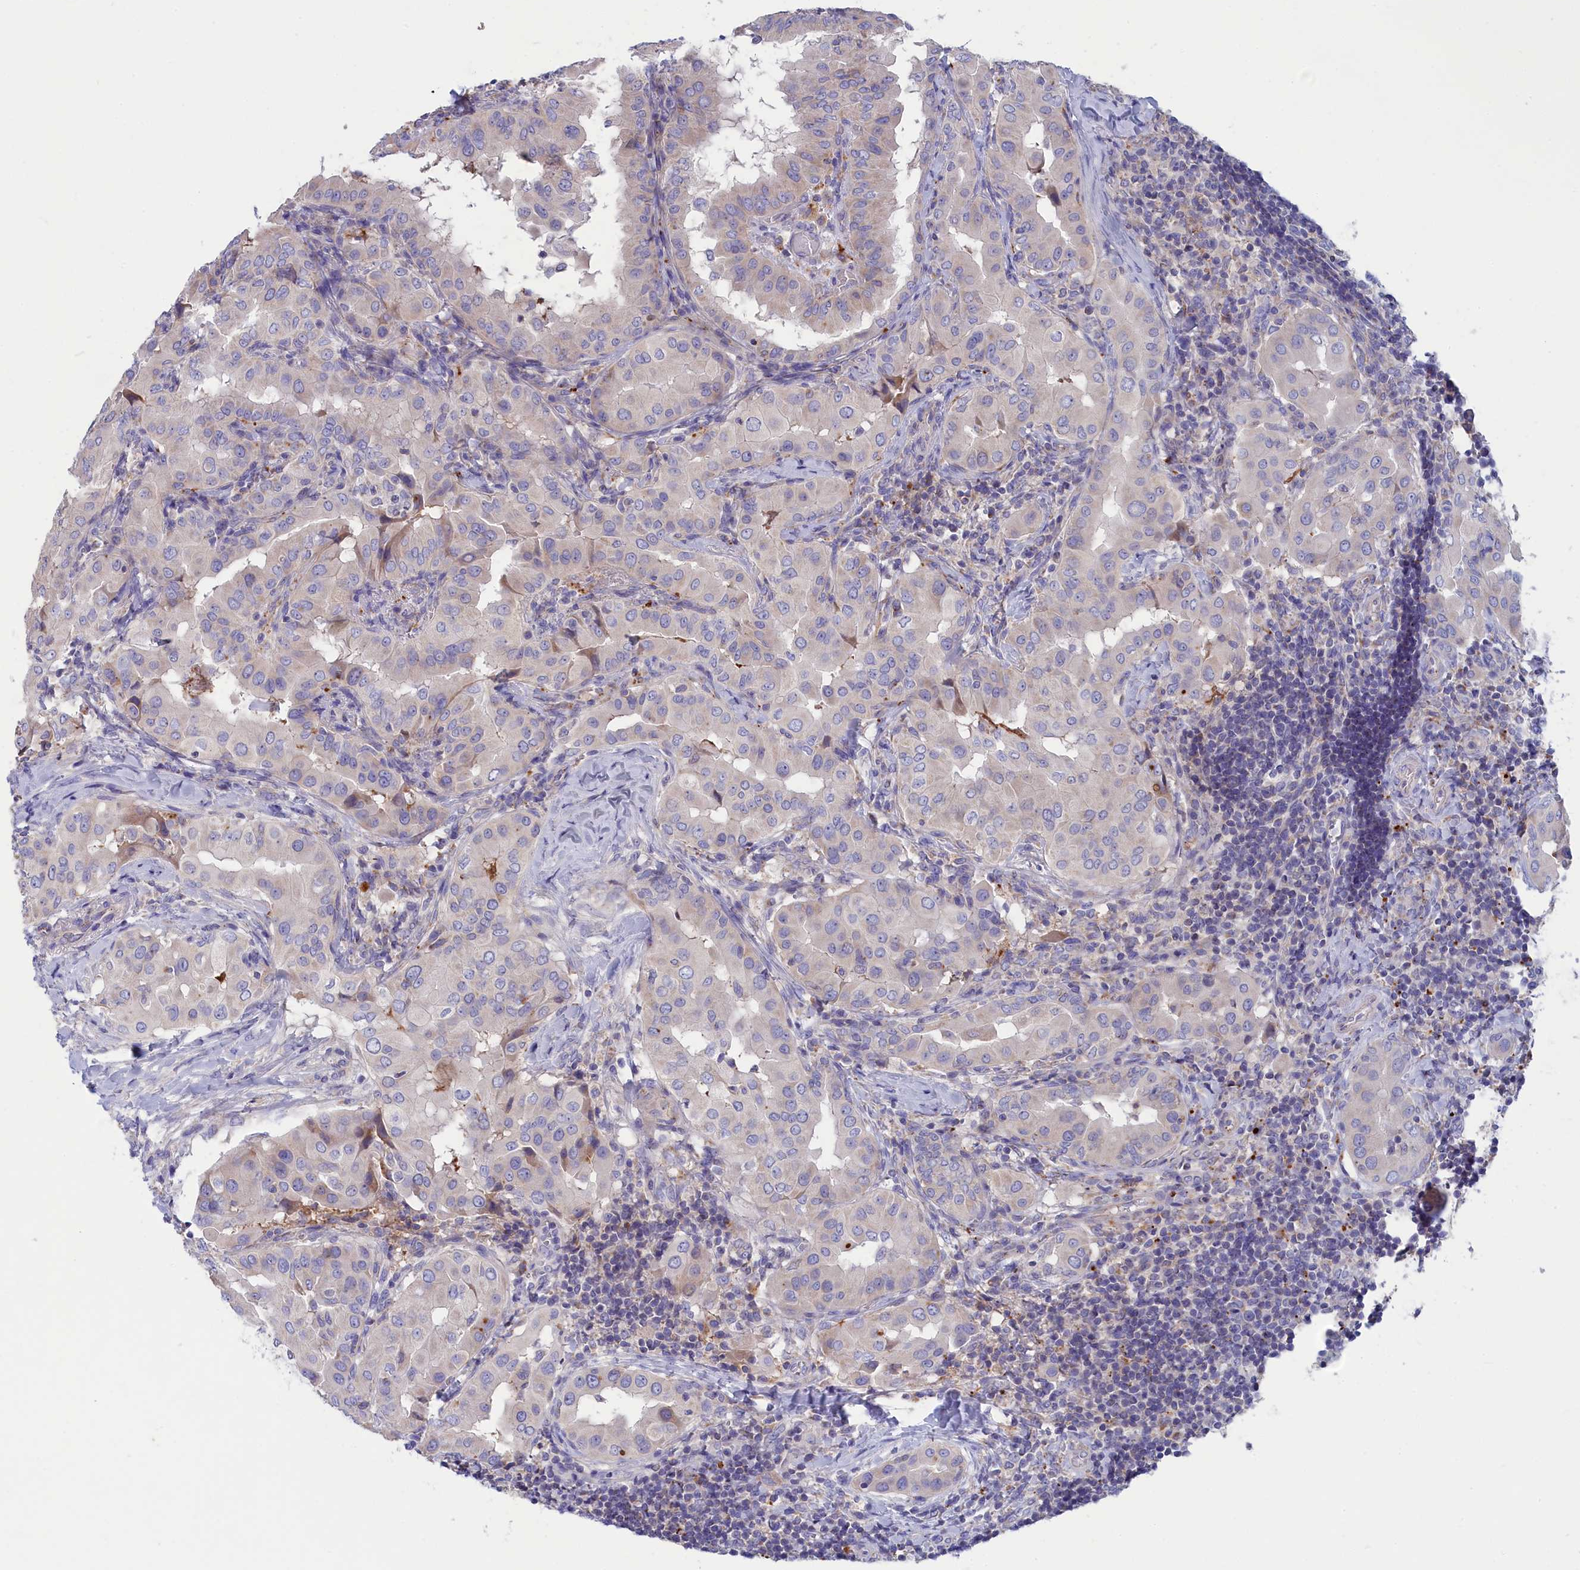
{"staining": {"intensity": "negative", "quantity": "none", "location": "none"}, "tissue": "thyroid cancer", "cell_type": "Tumor cells", "image_type": "cancer", "snomed": [{"axis": "morphology", "description": "Papillary adenocarcinoma, NOS"}, {"axis": "topography", "description": "Thyroid gland"}], "caption": "High magnification brightfield microscopy of thyroid cancer stained with DAB (brown) and counterstained with hematoxylin (blue): tumor cells show no significant expression.", "gene": "WDR6", "patient": {"sex": "male", "age": 33}}